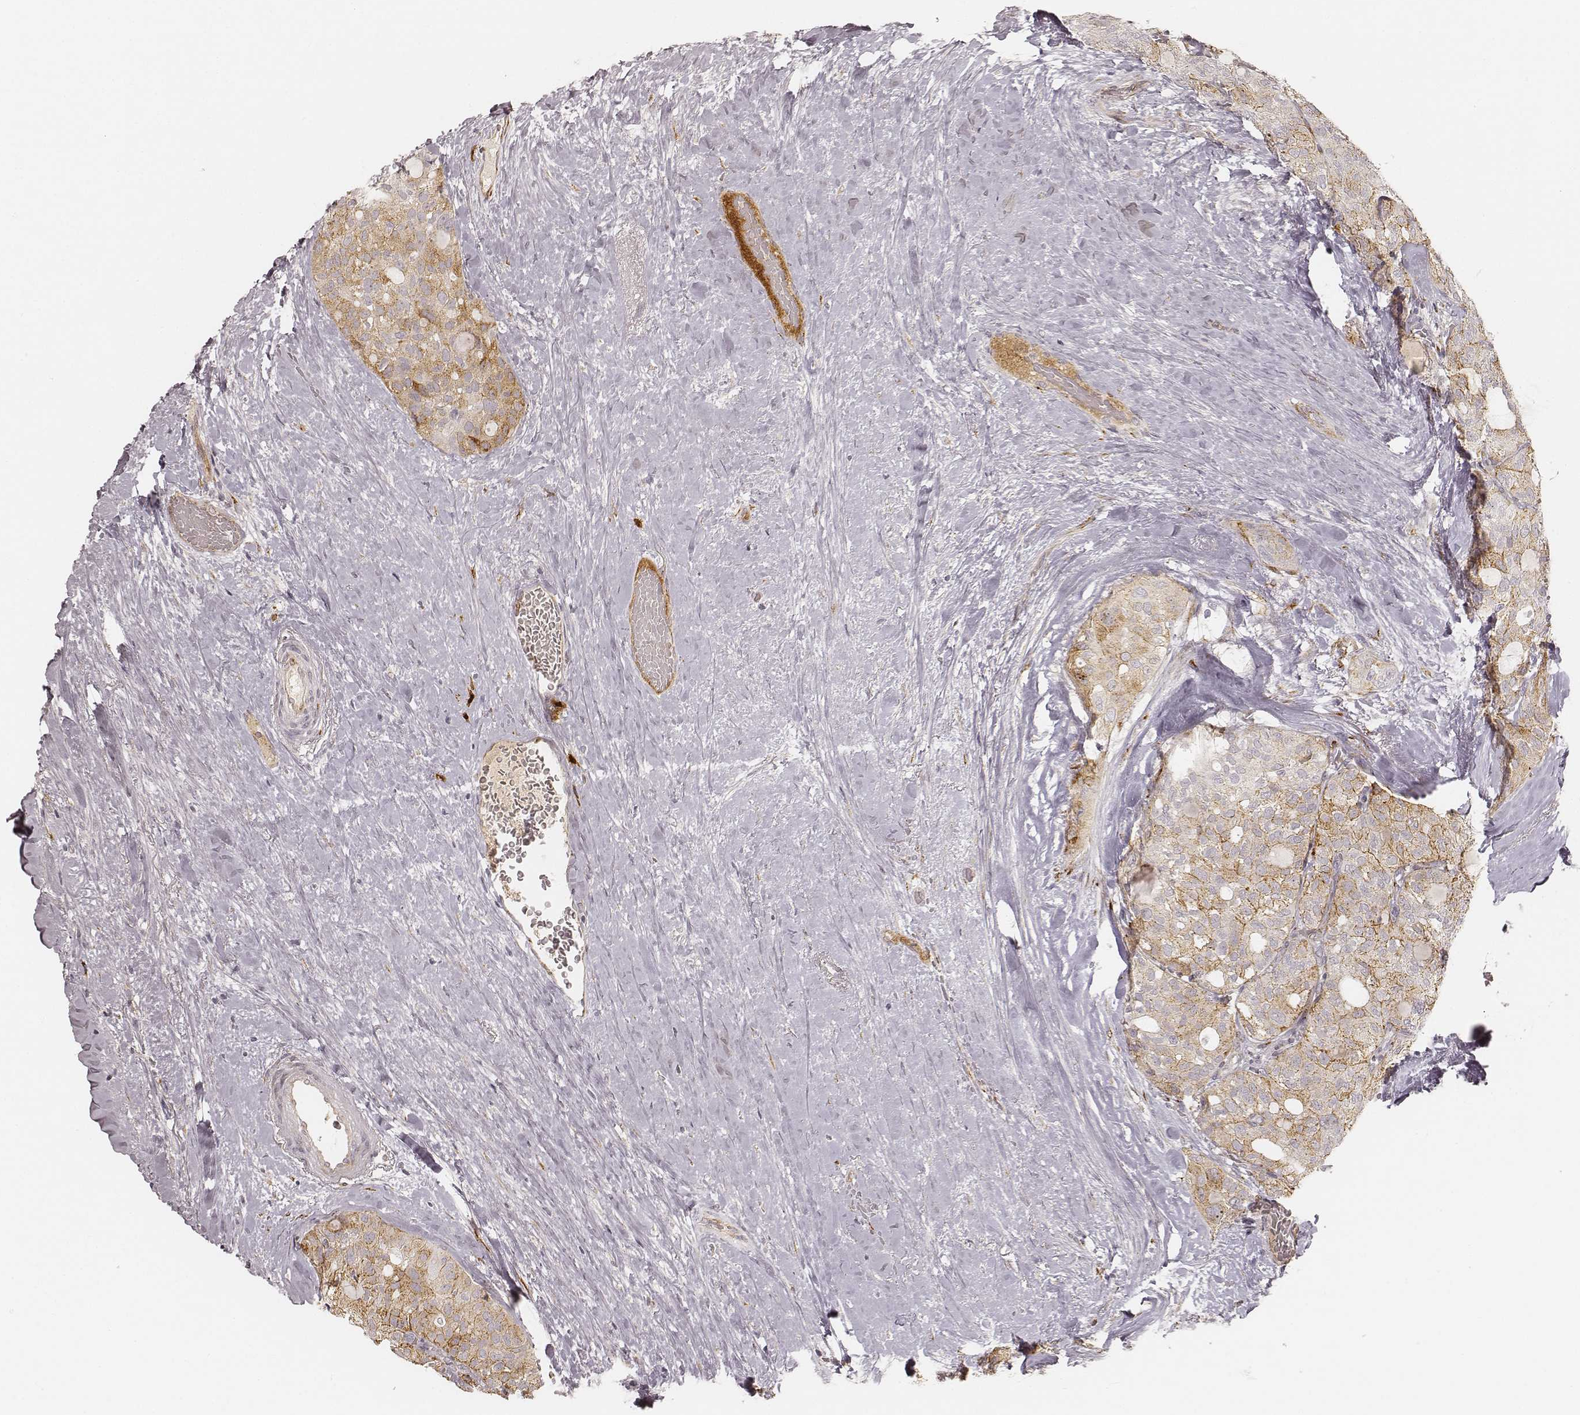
{"staining": {"intensity": "moderate", "quantity": "25%-75%", "location": "cytoplasmic/membranous"}, "tissue": "thyroid cancer", "cell_type": "Tumor cells", "image_type": "cancer", "snomed": [{"axis": "morphology", "description": "Follicular adenoma carcinoma, NOS"}, {"axis": "topography", "description": "Thyroid gland"}], "caption": "Moderate cytoplasmic/membranous protein positivity is present in approximately 25%-75% of tumor cells in follicular adenoma carcinoma (thyroid).", "gene": "GORASP2", "patient": {"sex": "male", "age": 75}}